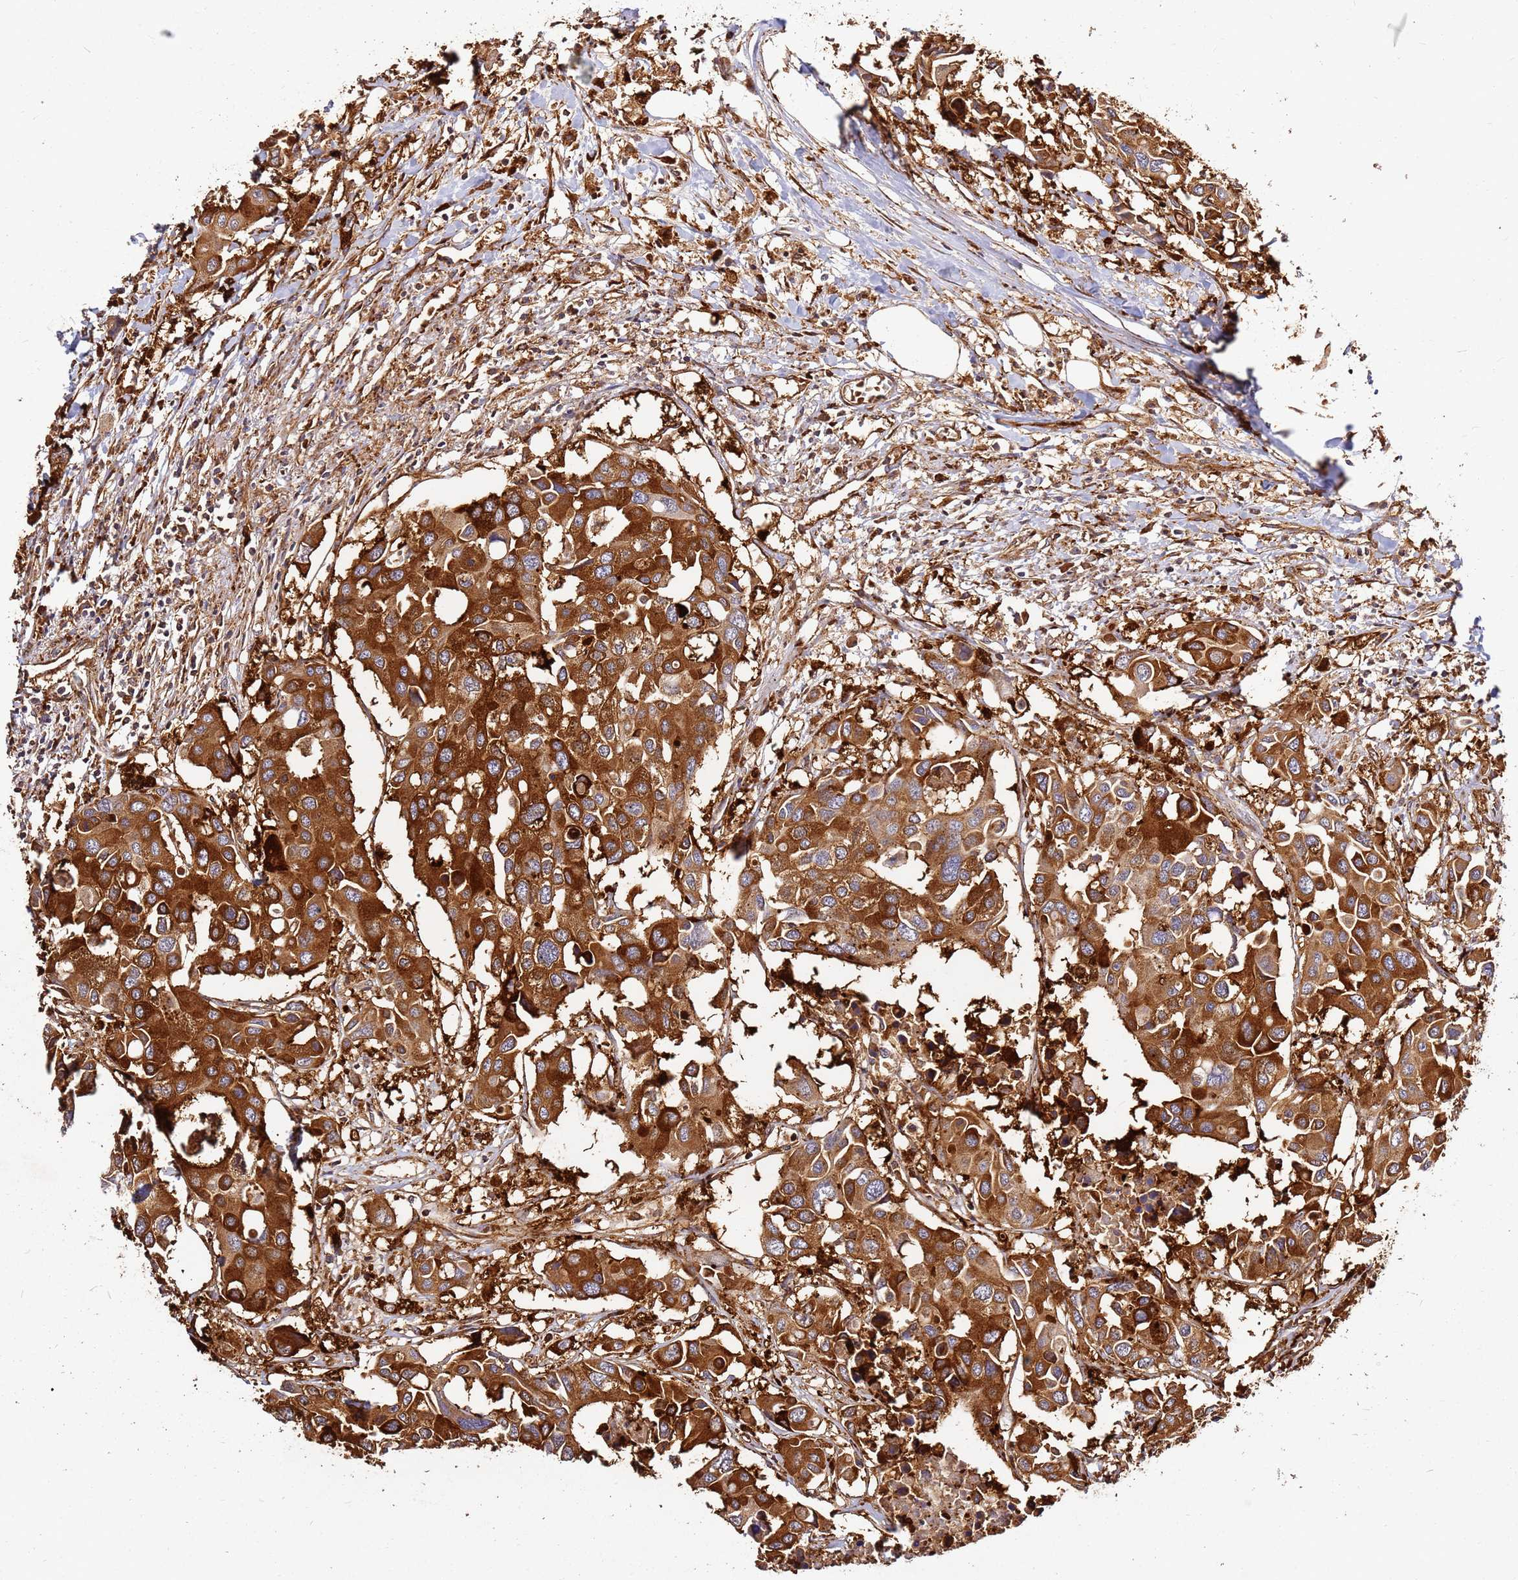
{"staining": {"intensity": "strong", "quantity": ">75%", "location": "cytoplasmic/membranous"}, "tissue": "colorectal cancer", "cell_type": "Tumor cells", "image_type": "cancer", "snomed": [{"axis": "morphology", "description": "Adenocarcinoma, NOS"}, {"axis": "topography", "description": "Colon"}], "caption": "Immunohistochemical staining of adenocarcinoma (colorectal) exhibits strong cytoplasmic/membranous protein staining in approximately >75% of tumor cells.", "gene": "DVL3", "patient": {"sex": "male", "age": 77}}